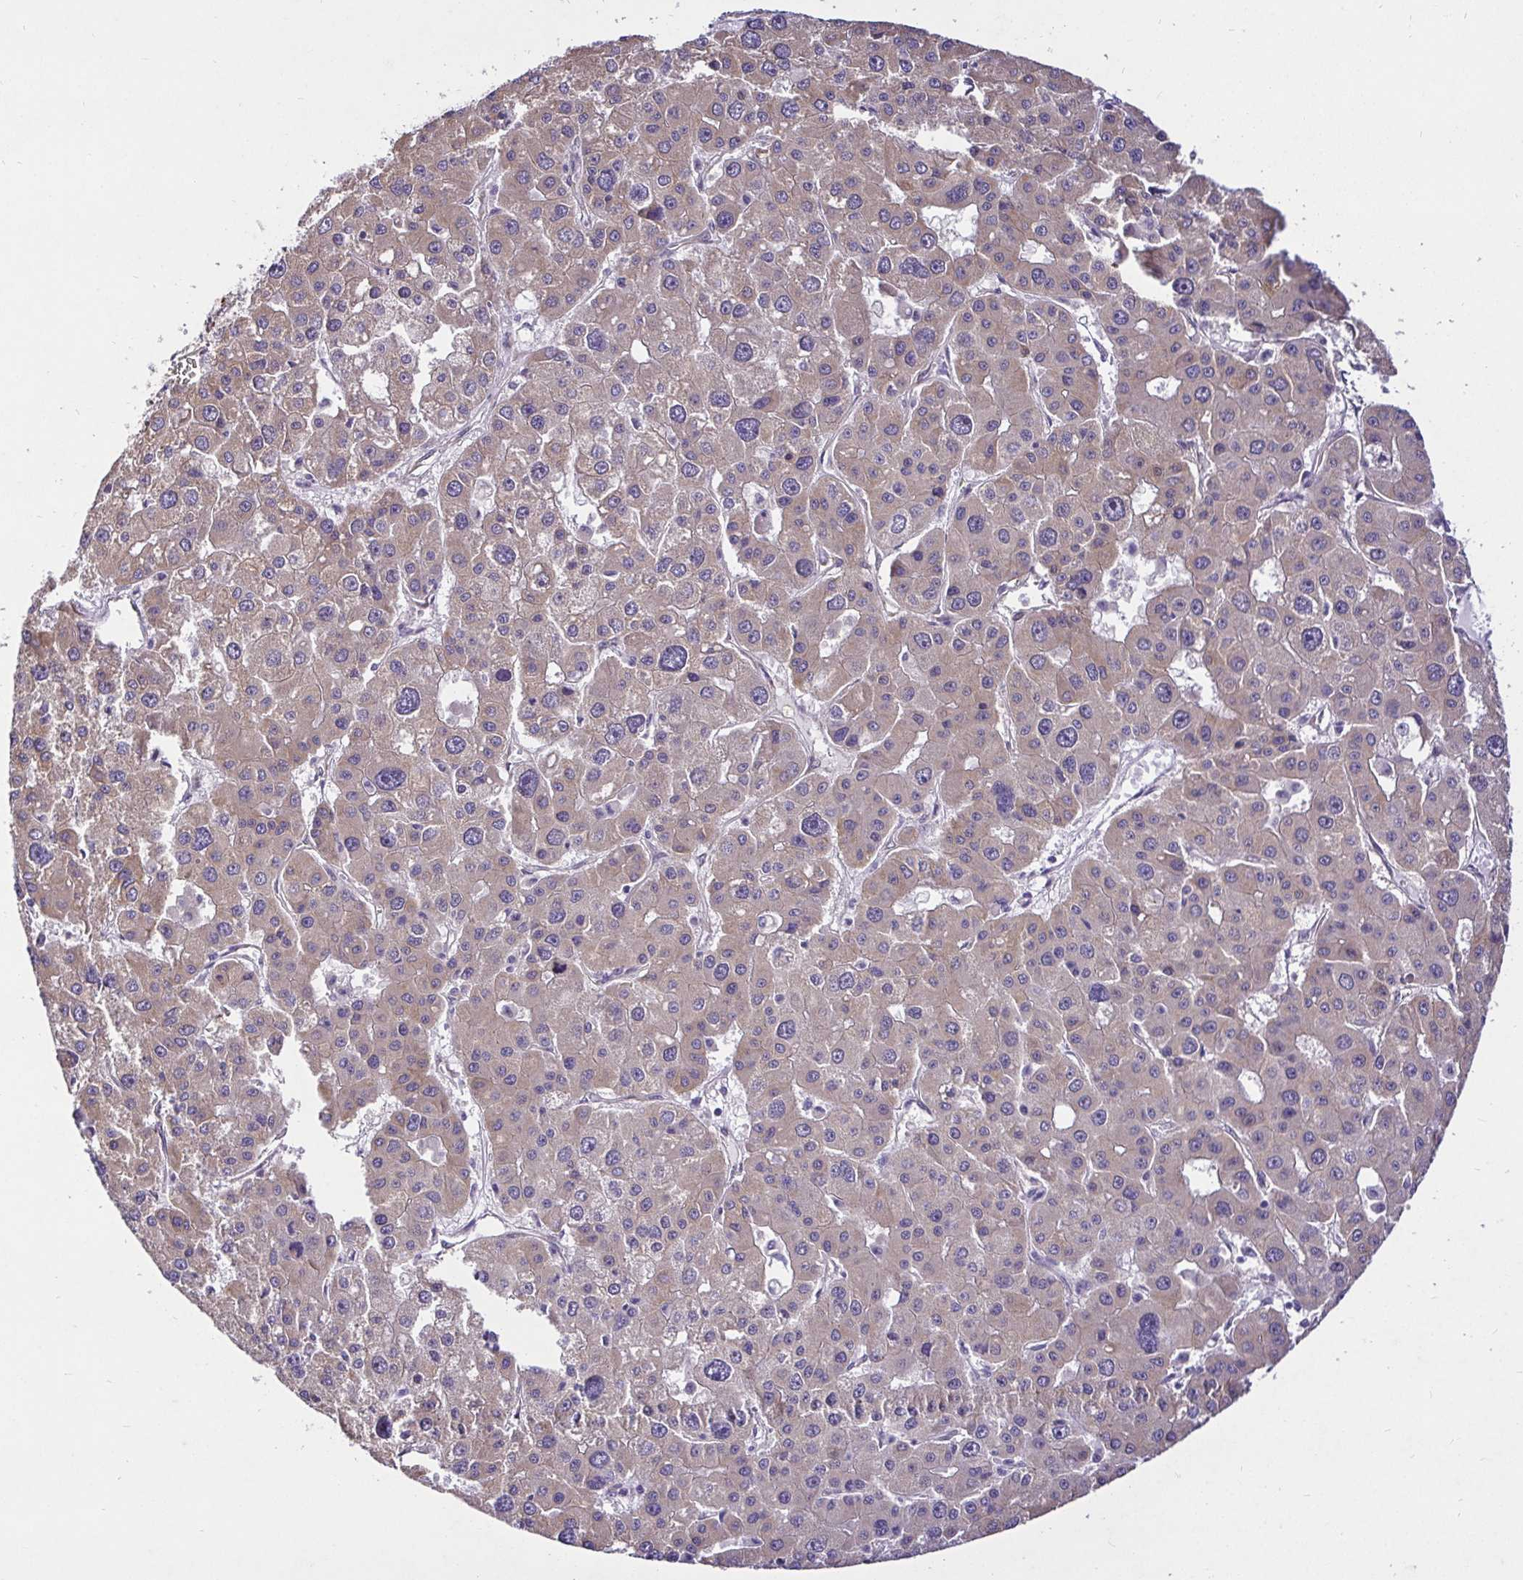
{"staining": {"intensity": "weak", "quantity": "25%-75%", "location": "cytoplasmic/membranous"}, "tissue": "liver cancer", "cell_type": "Tumor cells", "image_type": "cancer", "snomed": [{"axis": "morphology", "description": "Carcinoma, Hepatocellular, NOS"}, {"axis": "topography", "description": "Liver"}], "caption": "This is an image of immunohistochemistry (IHC) staining of hepatocellular carcinoma (liver), which shows weak positivity in the cytoplasmic/membranous of tumor cells.", "gene": "CCDC122", "patient": {"sex": "male", "age": 73}}